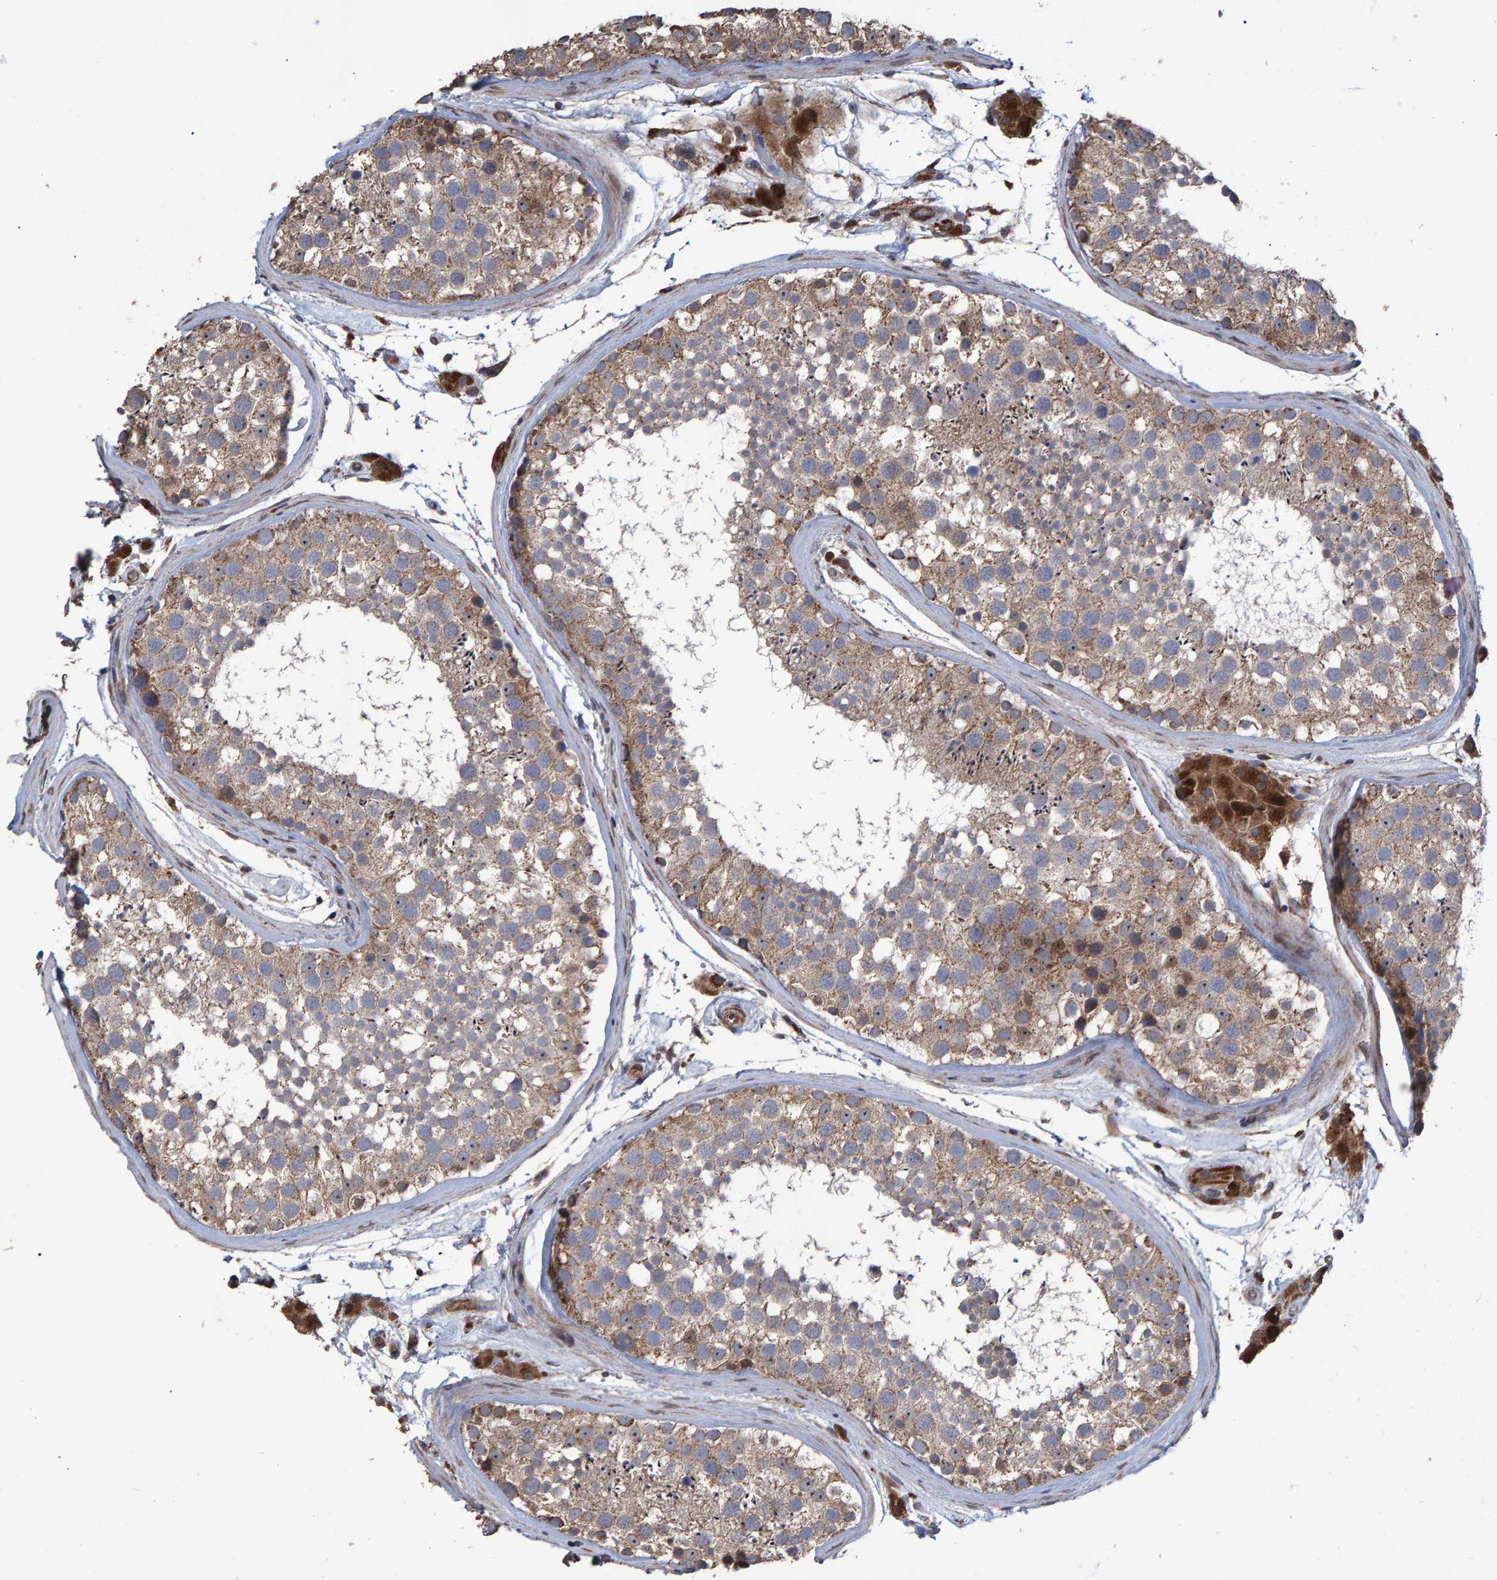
{"staining": {"intensity": "moderate", "quantity": ">75%", "location": "cytoplasmic/membranous"}, "tissue": "testis", "cell_type": "Cells in seminiferous ducts", "image_type": "normal", "snomed": [{"axis": "morphology", "description": "Normal tissue, NOS"}, {"axis": "topography", "description": "Testis"}], "caption": "This is an image of immunohistochemistry staining of benign testis, which shows moderate expression in the cytoplasmic/membranous of cells in seminiferous ducts.", "gene": "SLIT2", "patient": {"sex": "male", "age": 46}}